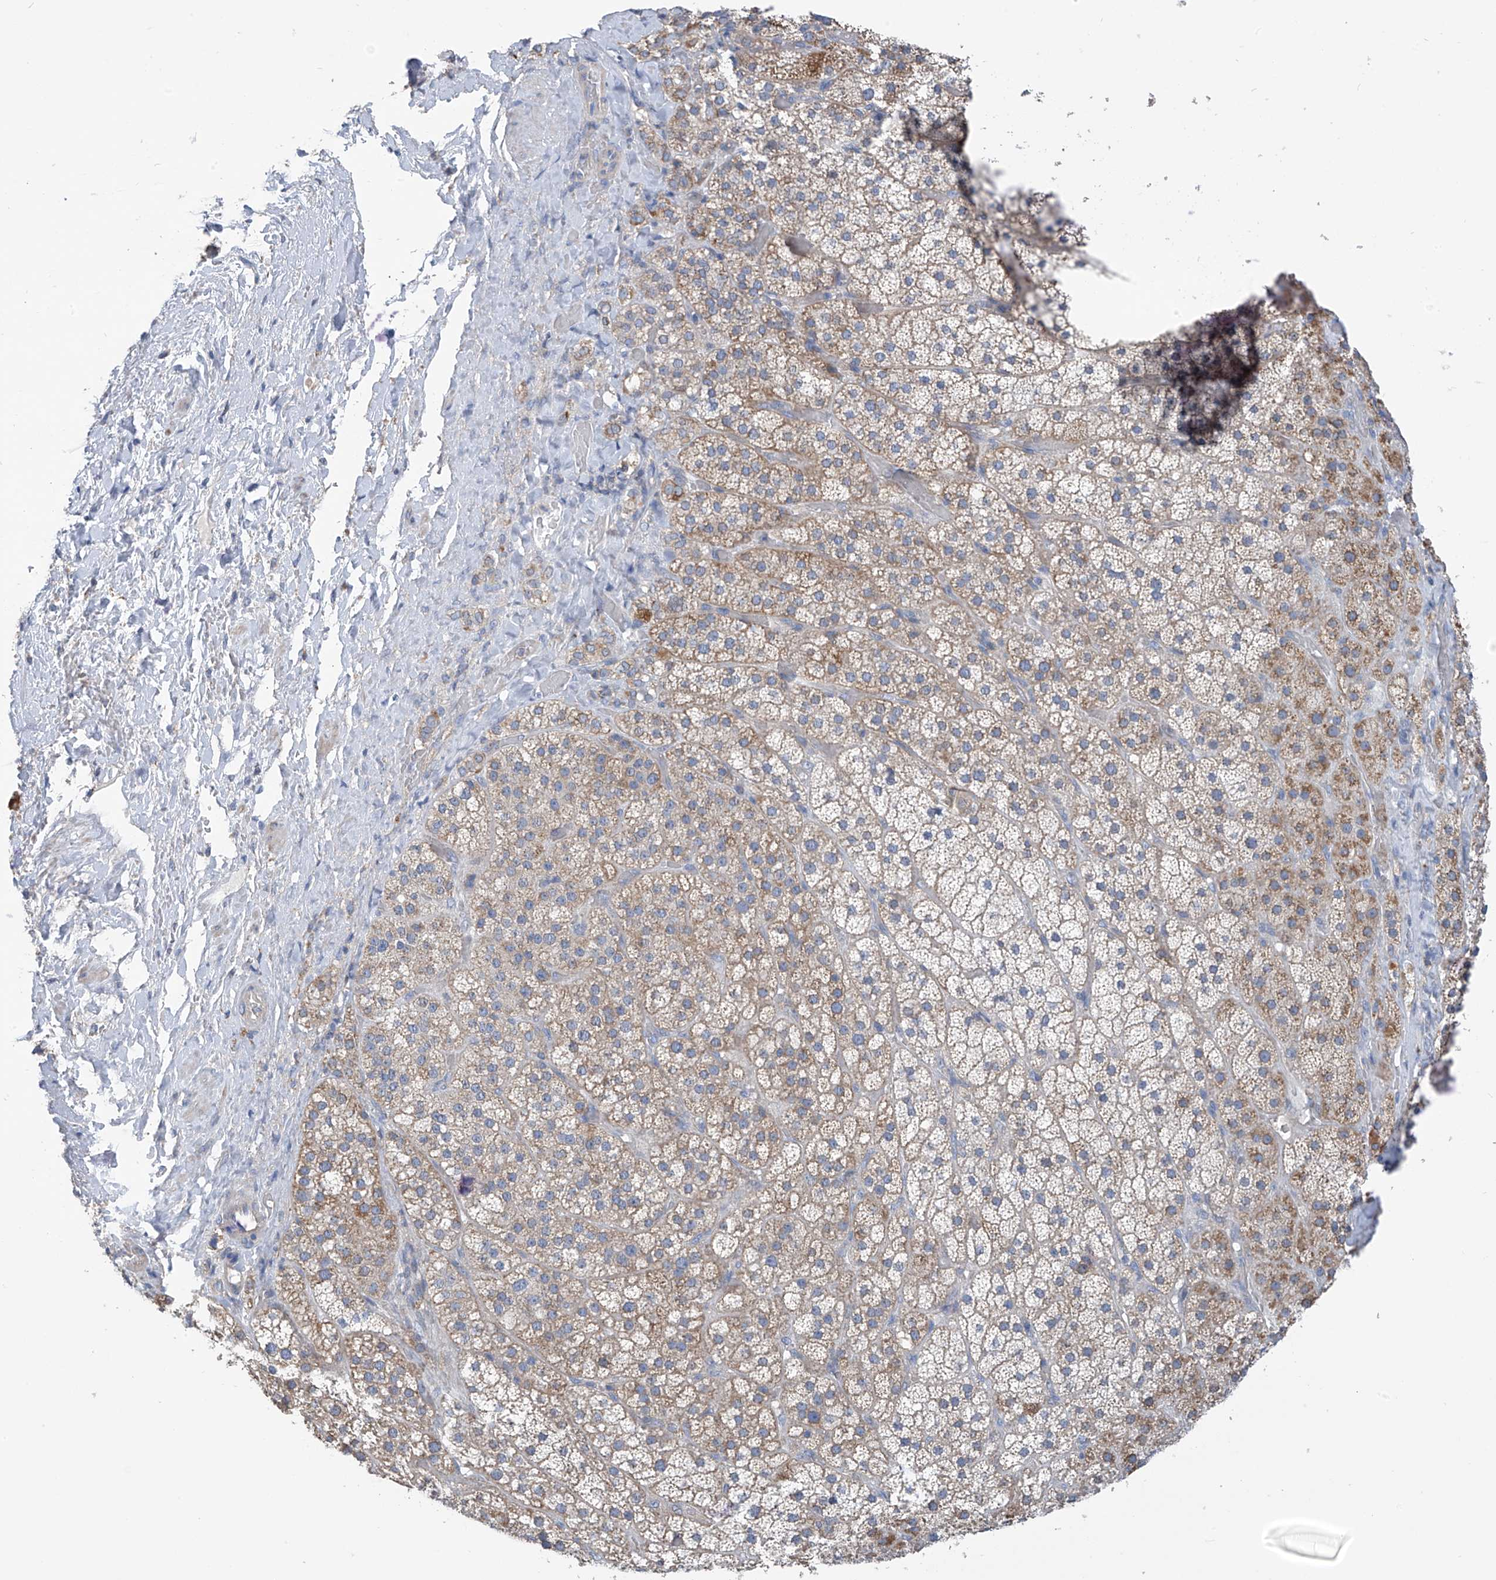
{"staining": {"intensity": "moderate", "quantity": "25%-75%", "location": "cytoplasmic/membranous"}, "tissue": "adrenal gland", "cell_type": "Glandular cells", "image_type": "normal", "snomed": [{"axis": "morphology", "description": "Normal tissue, NOS"}, {"axis": "topography", "description": "Adrenal gland"}], "caption": "IHC staining of benign adrenal gland, which exhibits medium levels of moderate cytoplasmic/membranous staining in about 25%-75% of glandular cells indicating moderate cytoplasmic/membranous protein staining. The staining was performed using DAB (3,3'-diaminobenzidine) (brown) for protein detection and nuclei were counterstained in hematoxylin (blue).", "gene": "SYN3", "patient": {"sex": "male", "age": 57}}